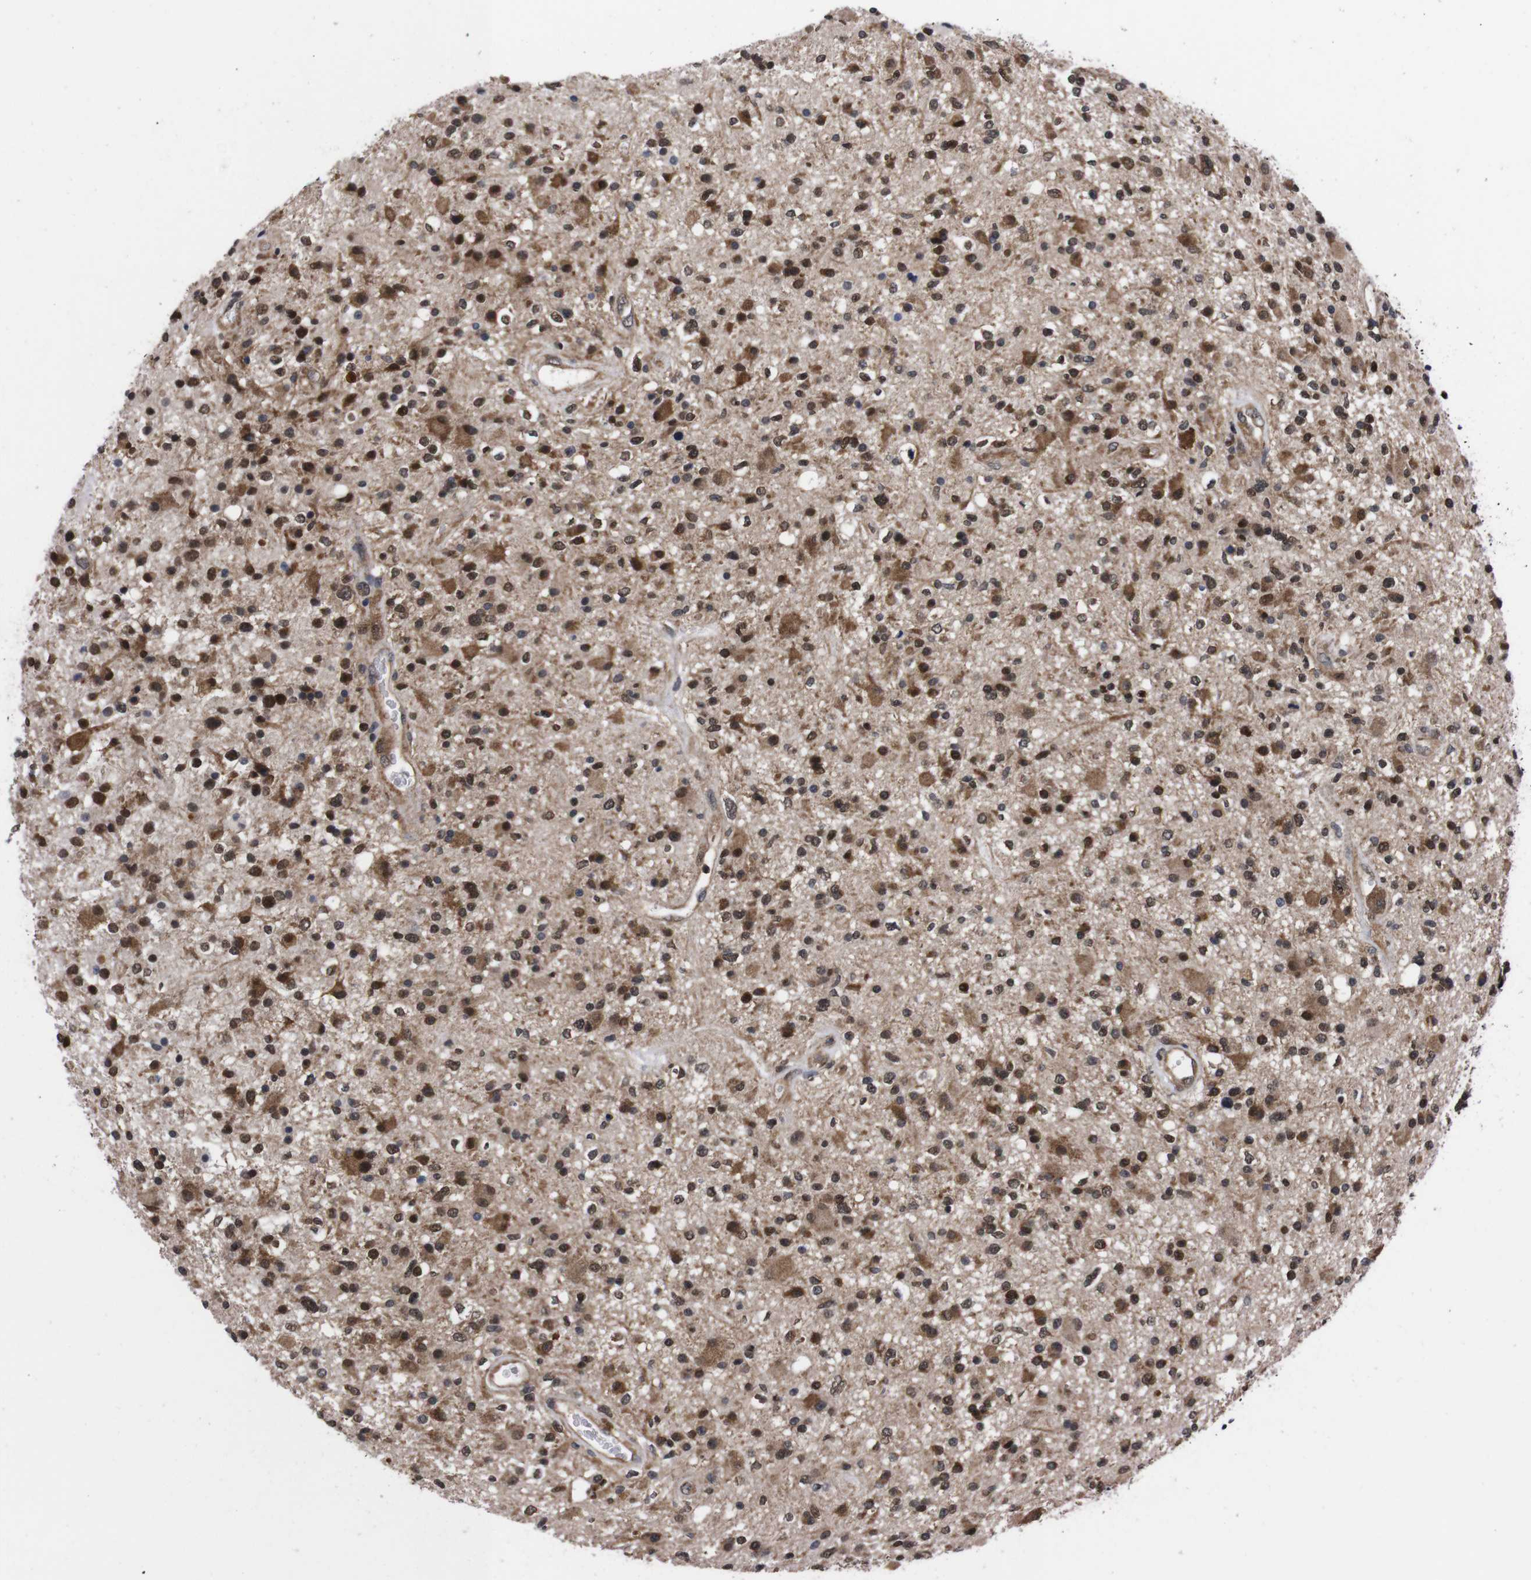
{"staining": {"intensity": "strong", "quantity": ">75%", "location": "cytoplasmic/membranous,nuclear"}, "tissue": "glioma", "cell_type": "Tumor cells", "image_type": "cancer", "snomed": [{"axis": "morphology", "description": "Glioma, malignant, High grade"}, {"axis": "topography", "description": "Brain"}], "caption": "Immunohistochemical staining of glioma demonstrates high levels of strong cytoplasmic/membranous and nuclear protein positivity in approximately >75% of tumor cells.", "gene": "UBQLN2", "patient": {"sex": "male", "age": 33}}